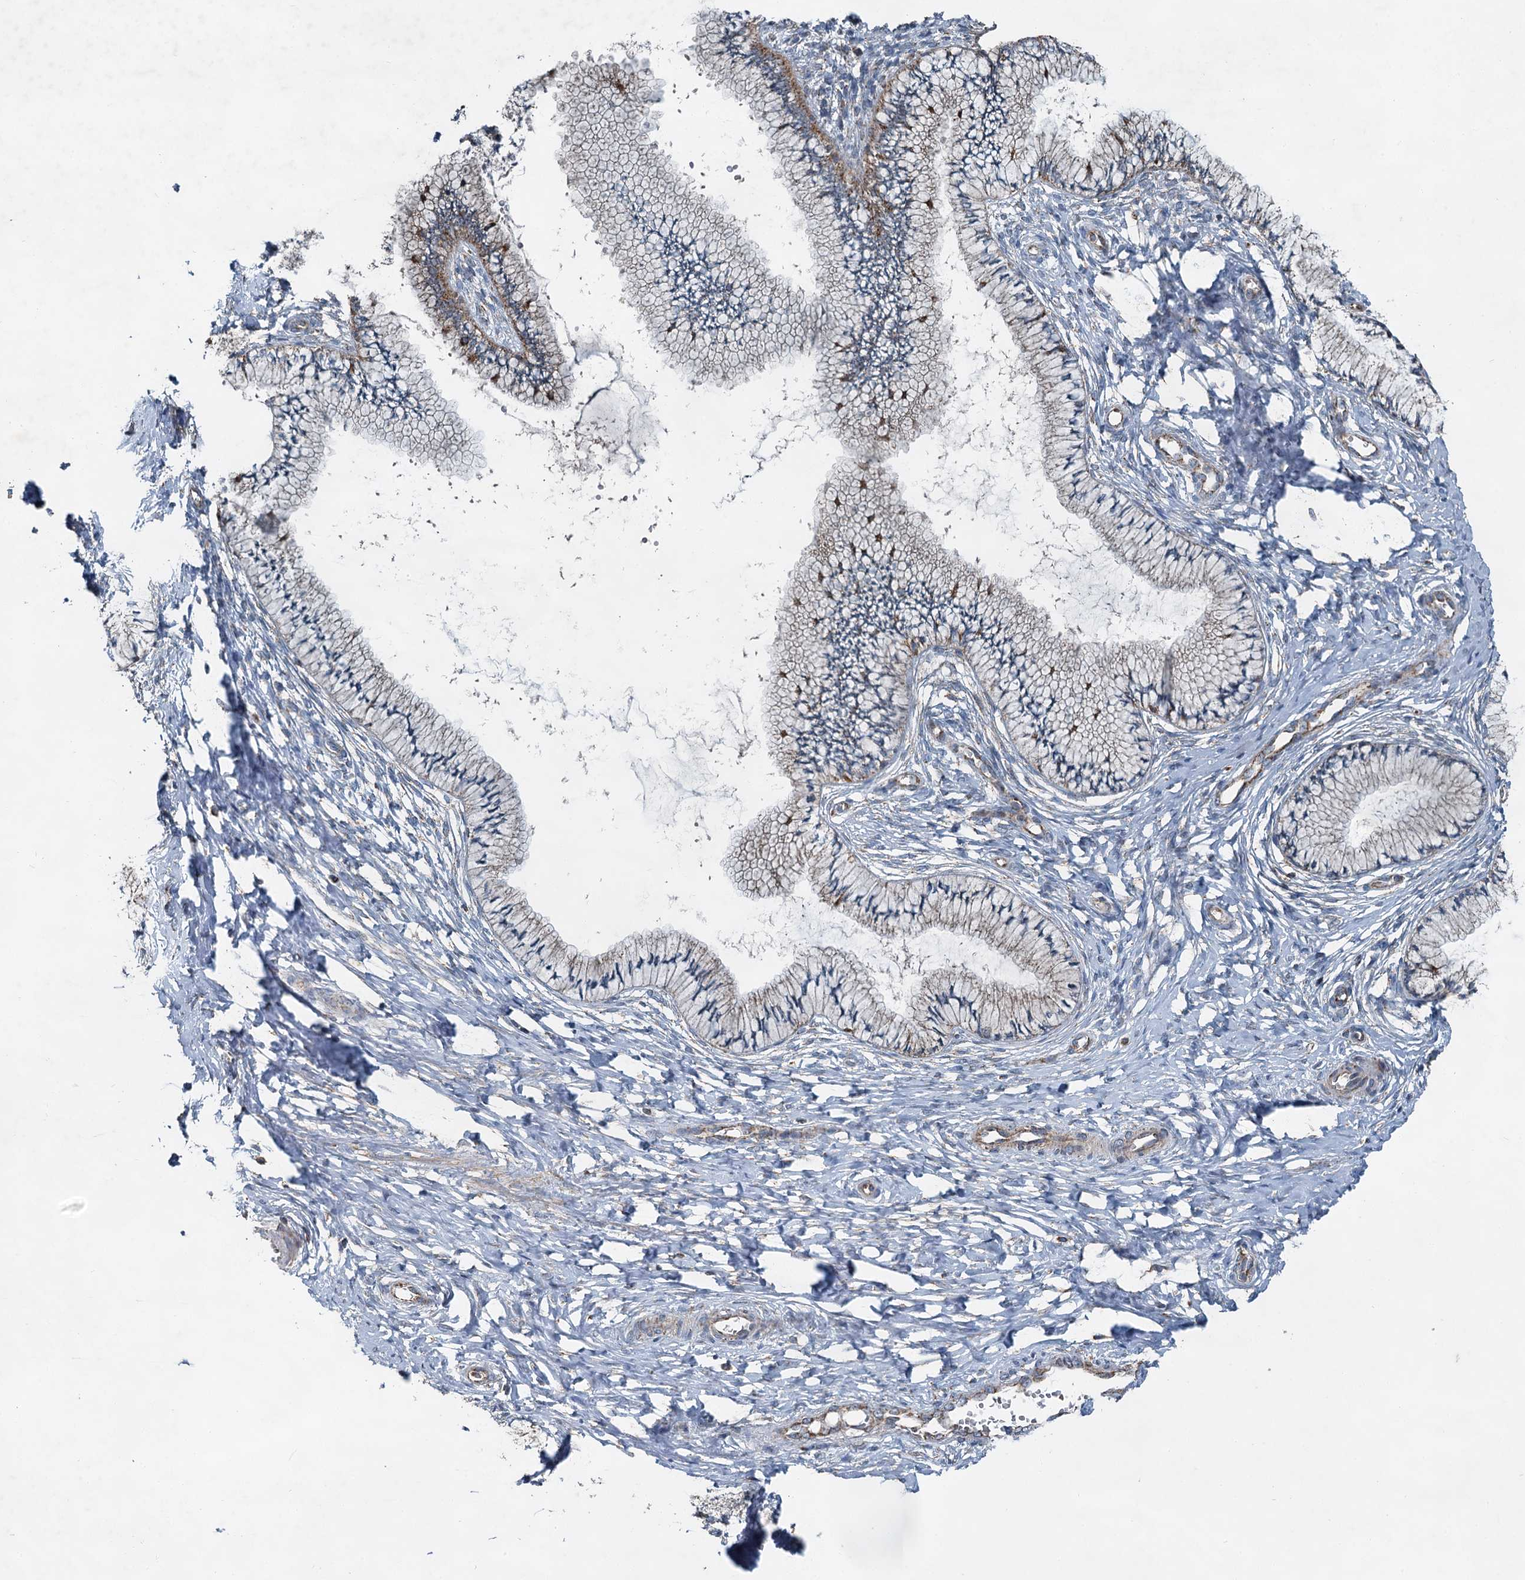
{"staining": {"intensity": "moderate", "quantity": "<25%", "location": "cytoplasmic/membranous"}, "tissue": "cervix", "cell_type": "Glandular cells", "image_type": "normal", "snomed": [{"axis": "morphology", "description": "Normal tissue, NOS"}, {"axis": "topography", "description": "Cervix"}], "caption": "Human cervix stained with a brown dye reveals moderate cytoplasmic/membranous positive expression in approximately <25% of glandular cells.", "gene": "HAUS2", "patient": {"sex": "female", "age": 36}}